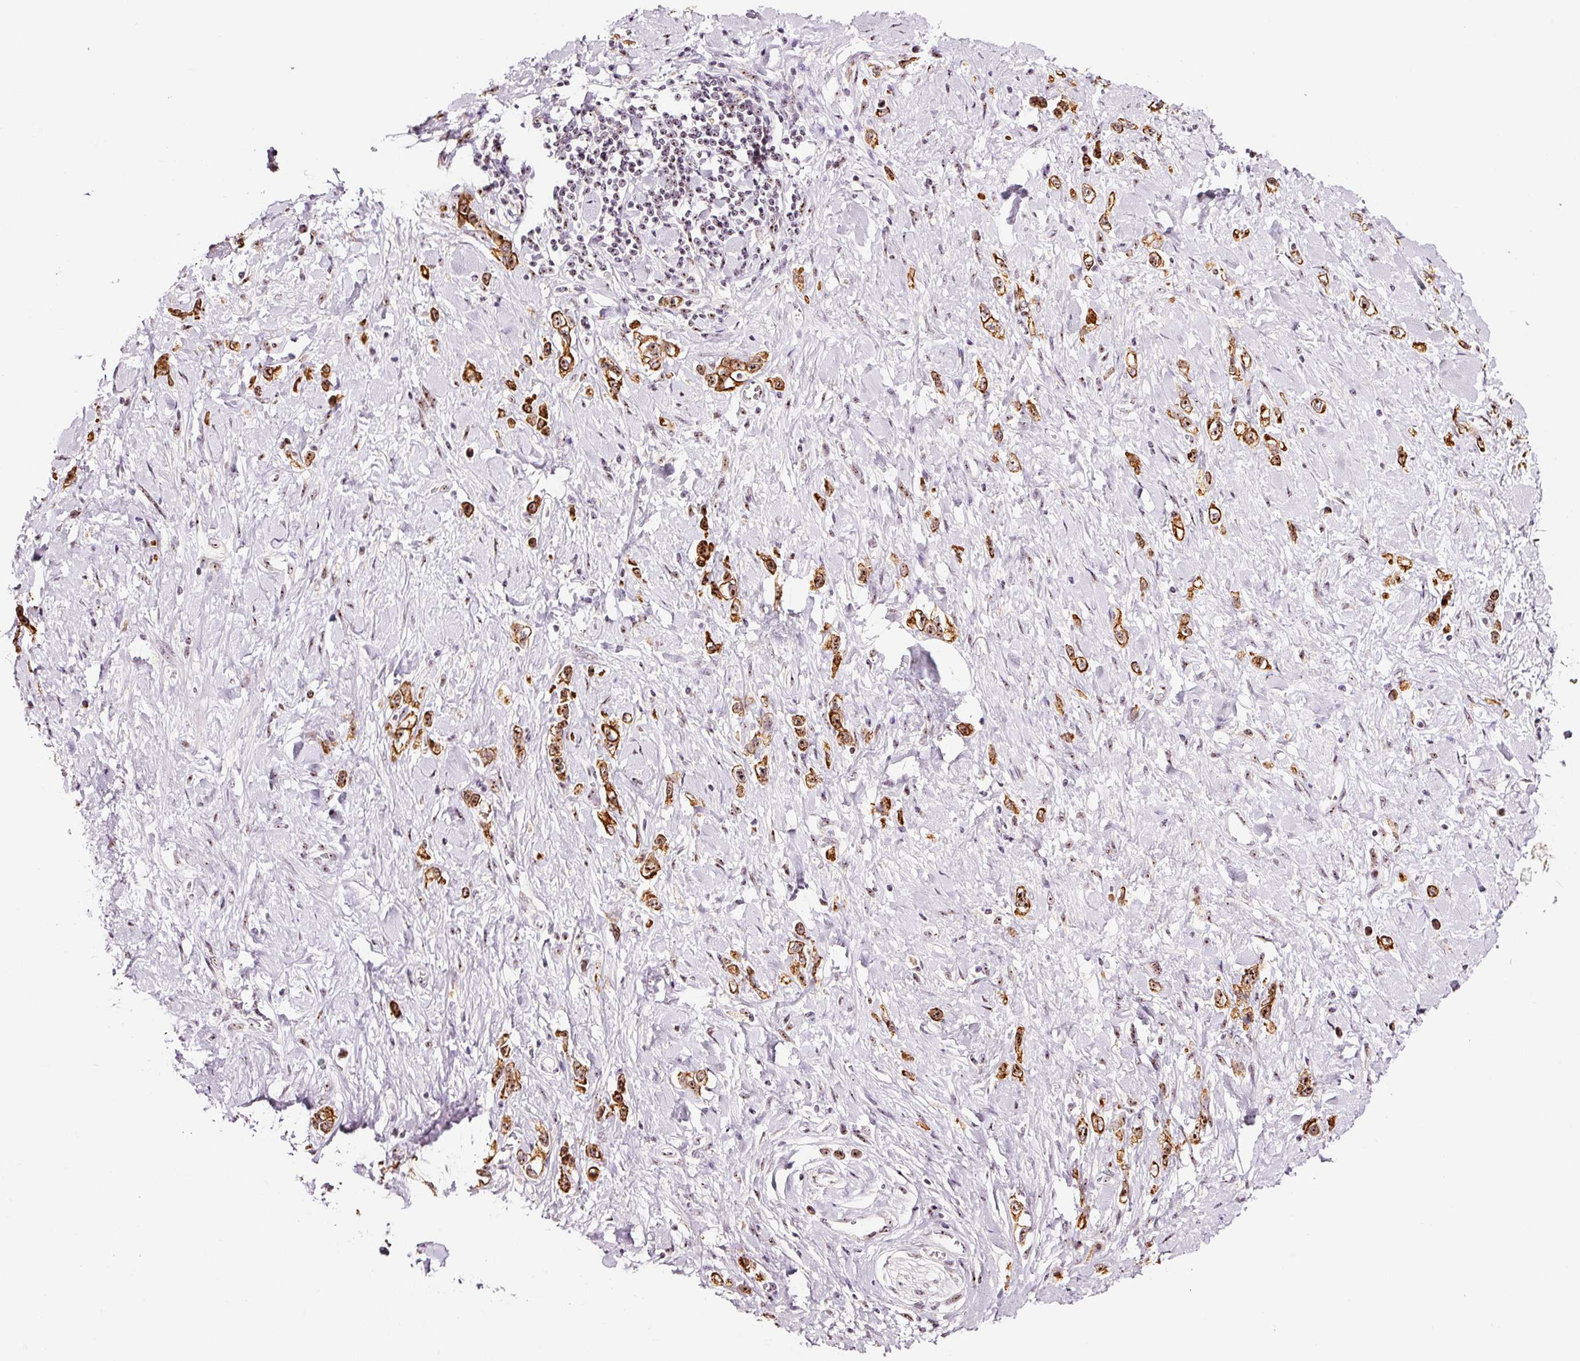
{"staining": {"intensity": "strong", "quantity": ">75%", "location": "cytoplasmic/membranous,nuclear"}, "tissue": "stomach cancer", "cell_type": "Tumor cells", "image_type": "cancer", "snomed": [{"axis": "morphology", "description": "Normal tissue, NOS"}, {"axis": "morphology", "description": "Adenocarcinoma, NOS"}, {"axis": "topography", "description": "Stomach, upper"}, {"axis": "topography", "description": "Stomach"}], "caption": "This micrograph reveals immunohistochemistry staining of stomach cancer (adenocarcinoma), with high strong cytoplasmic/membranous and nuclear staining in about >75% of tumor cells.", "gene": "GNL3", "patient": {"sex": "female", "age": 65}}